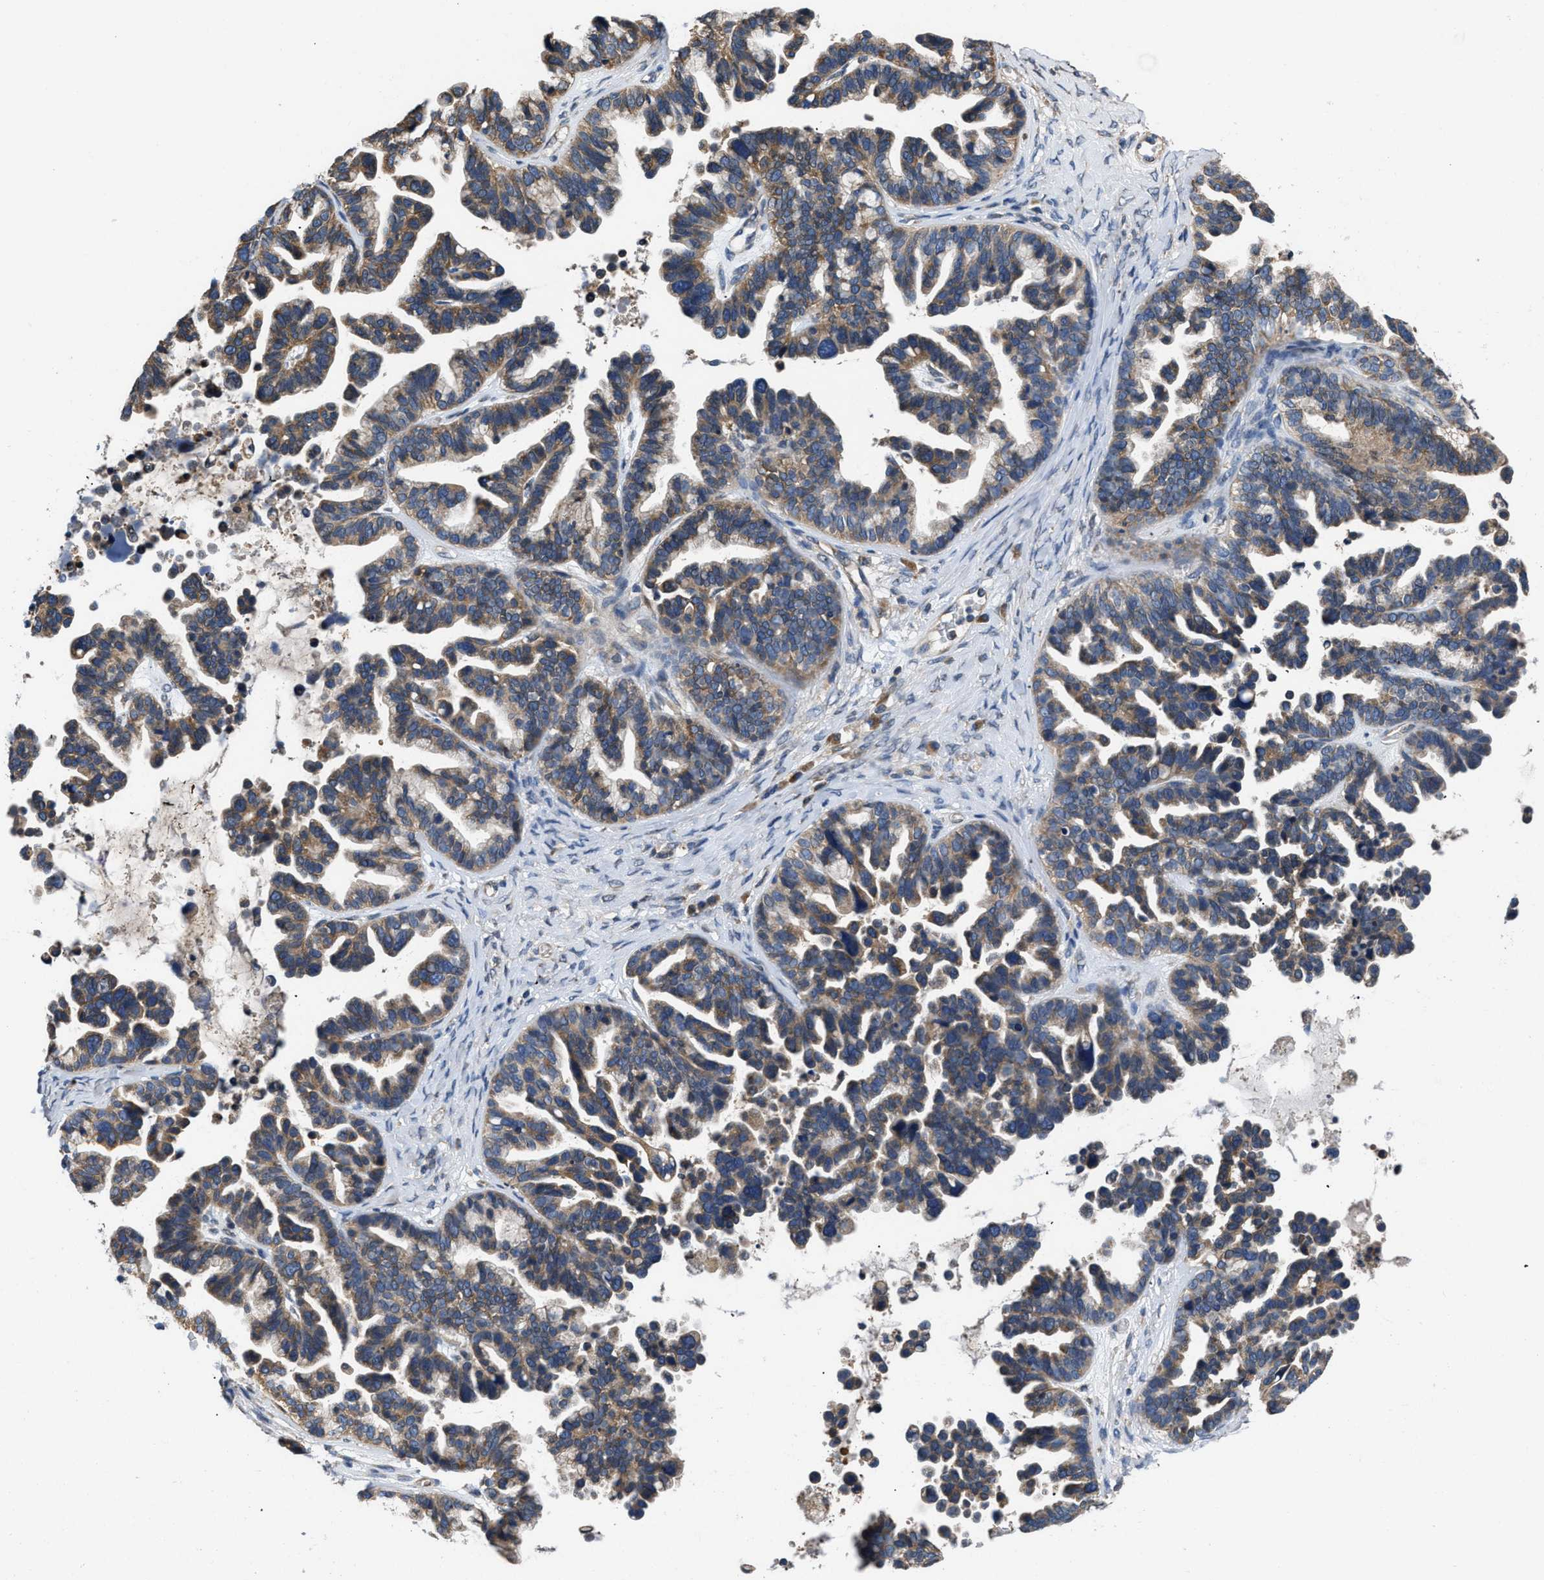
{"staining": {"intensity": "moderate", "quantity": ">75%", "location": "cytoplasmic/membranous"}, "tissue": "ovarian cancer", "cell_type": "Tumor cells", "image_type": "cancer", "snomed": [{"axis": "morphology", "description": "Cystadenocarcinoma, serous, NOS"}, {"axis": "topography", "description": "Ovary"}], "caption": "Protein positivity by immunohistochemistry (IHC) shows moderate cytoplasmic/membranous positivity in approximately >75% of tumor cells in ovarian cancer (serous cystadenocarcinoma).", "gene": "CEP128", "patient": {"sex": "female", "age": 56}}